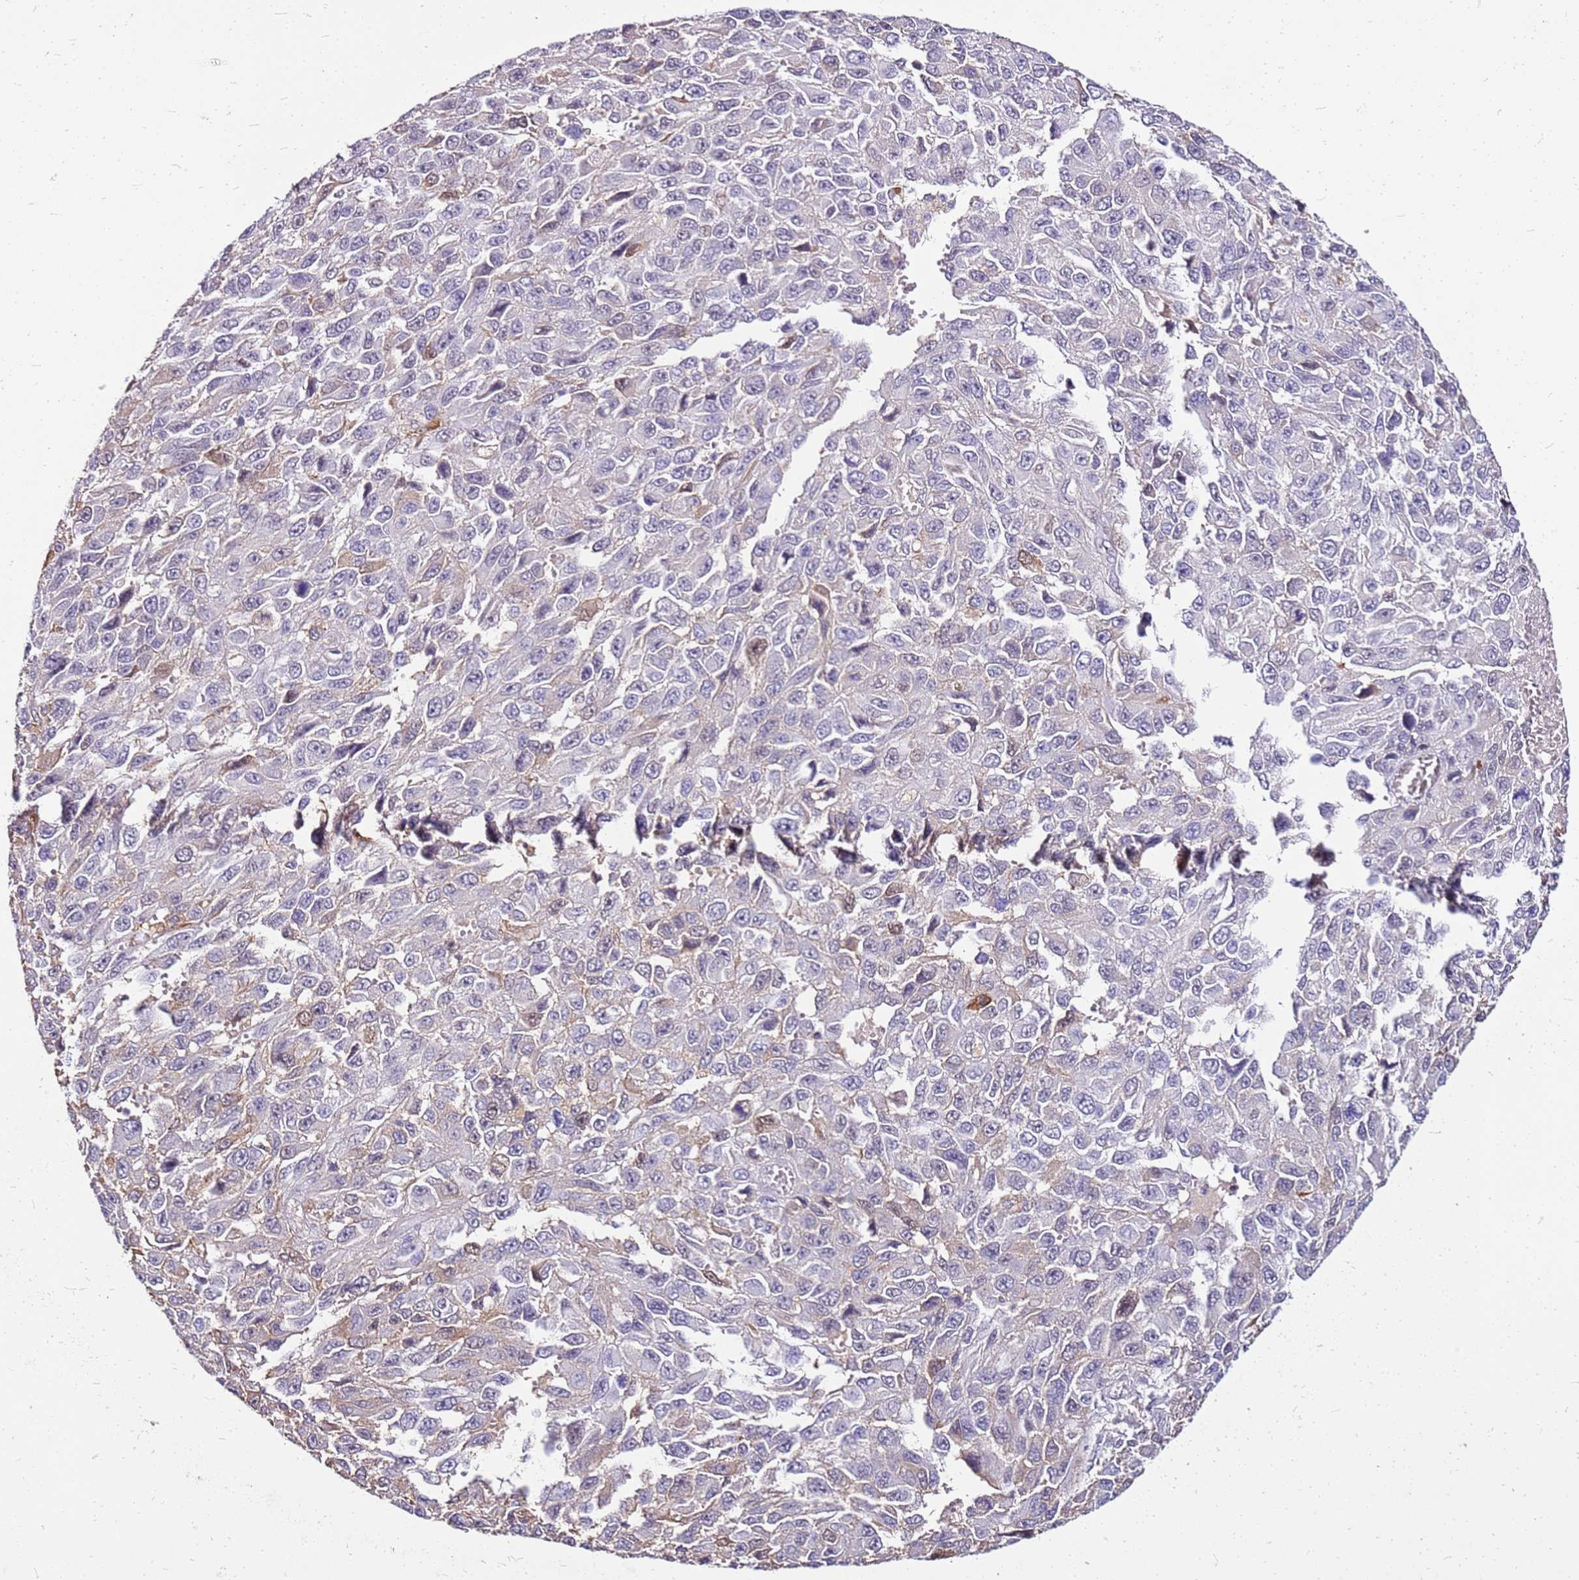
{"staining": {"intensity": "negative", "quantity": "none", "location": "none"}, "tissue": "melanoma", "cell_type": "Tumor cells", "image_type": "cancer", "snomed": [{"axis": "morphology", "description": "Normal tissue, NOS"}, {"axis": "morphology", "description": "Malignant melanoma, NOS"}, {"axis": "topography", "description": "Skin"}], "caption": "This is an IHC photomicrograph of human melanoma. There is no staining in tumor cells.", "gene": "ALDH1A3", "patient": {"sex": "female", "age": 96}}